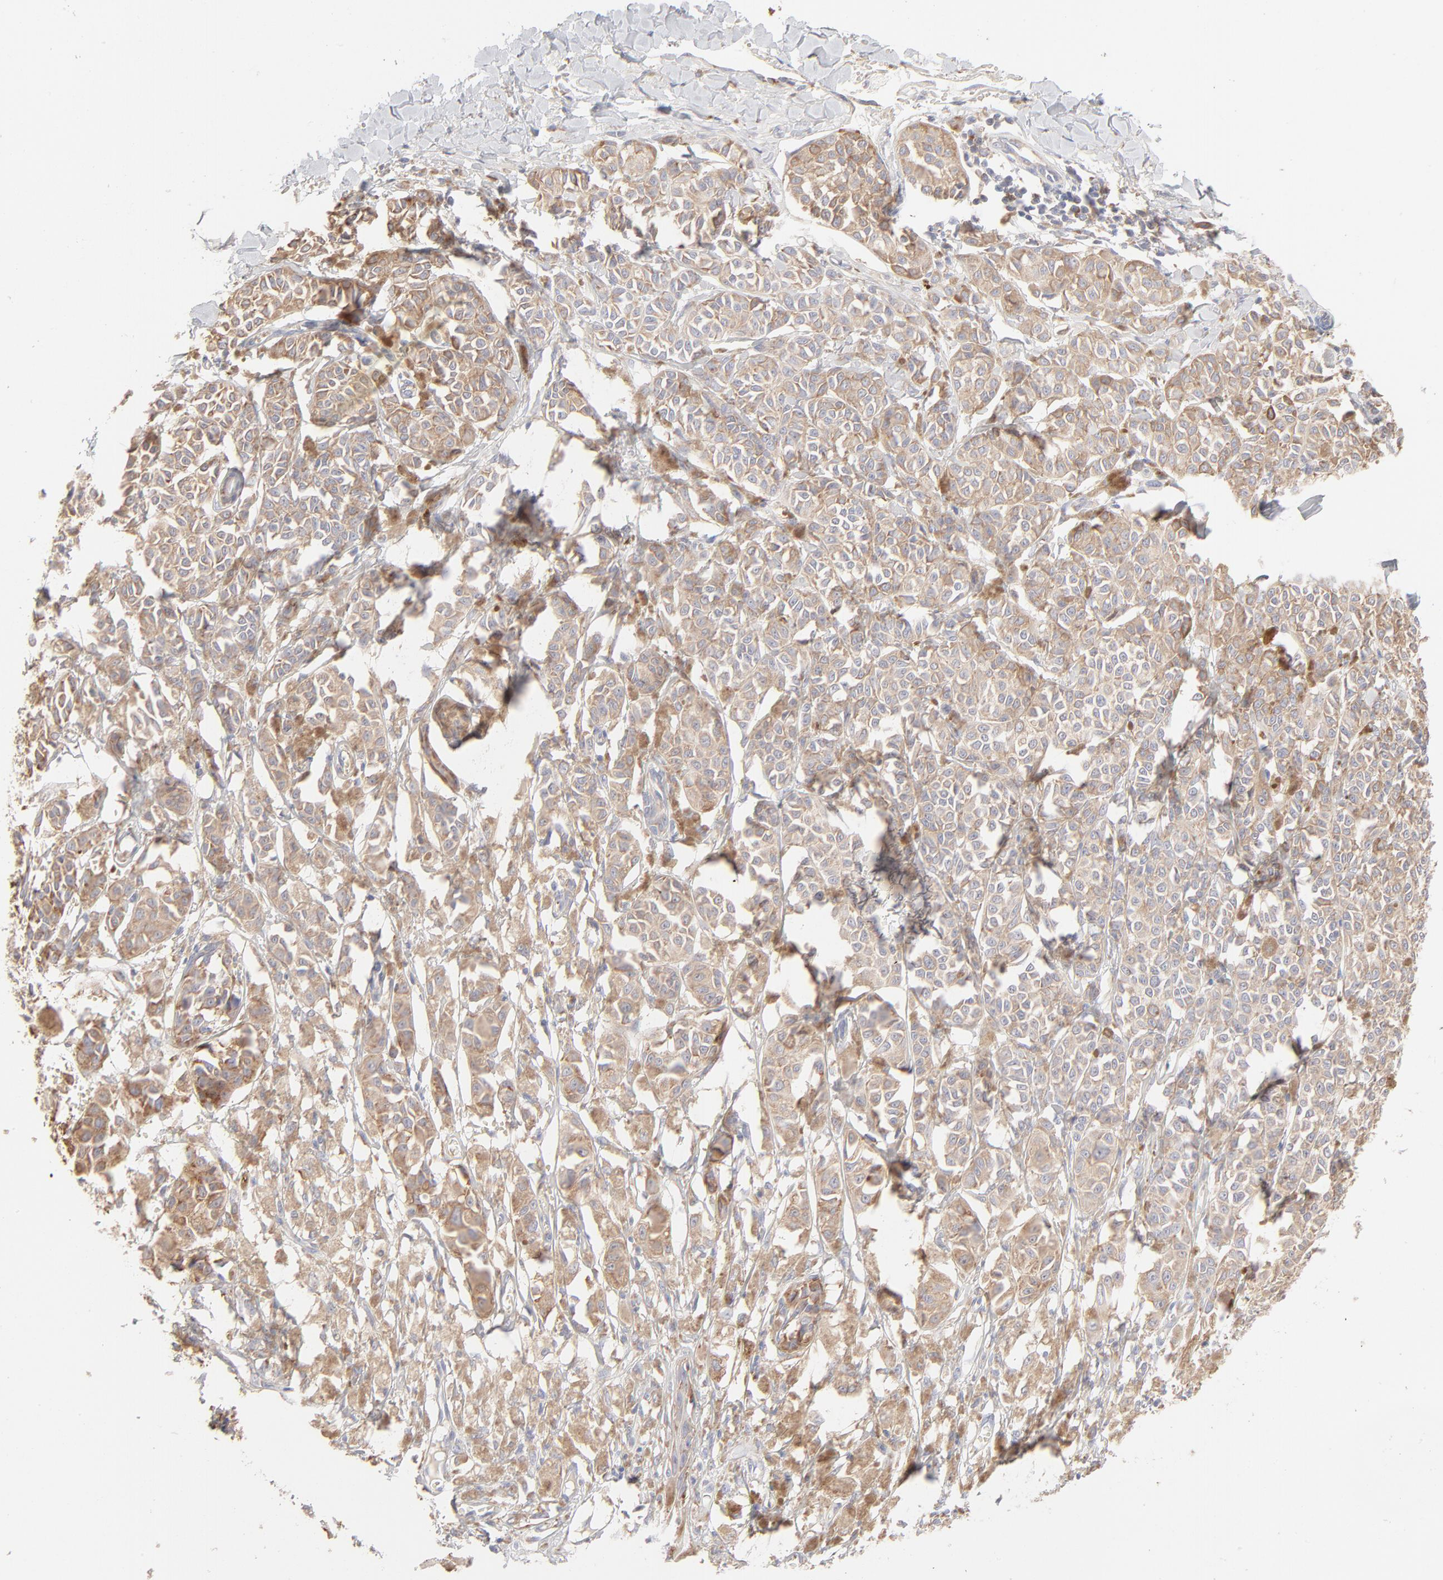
{"staining": {"intensity": "moderate", "quantity": ">75%", "location": "cytoplasmic/membranous"}, "tissue": "melanoma", "cell_type": "Tumor cells", "image_type": "cancer", "snomed": [{"axis": "morphology", "description": "Malignant melanoma, NOS"}, {"axis": "topography", "description": "Skin"}], "caption": "A high-resolution image shows IHC staining of melanoma, which reveals moderate cytoplasmic/membranous expression in approximately >75% of tumor cells.", "gene": "RPS21", "patient": {"sex": "male", "age": 76}}